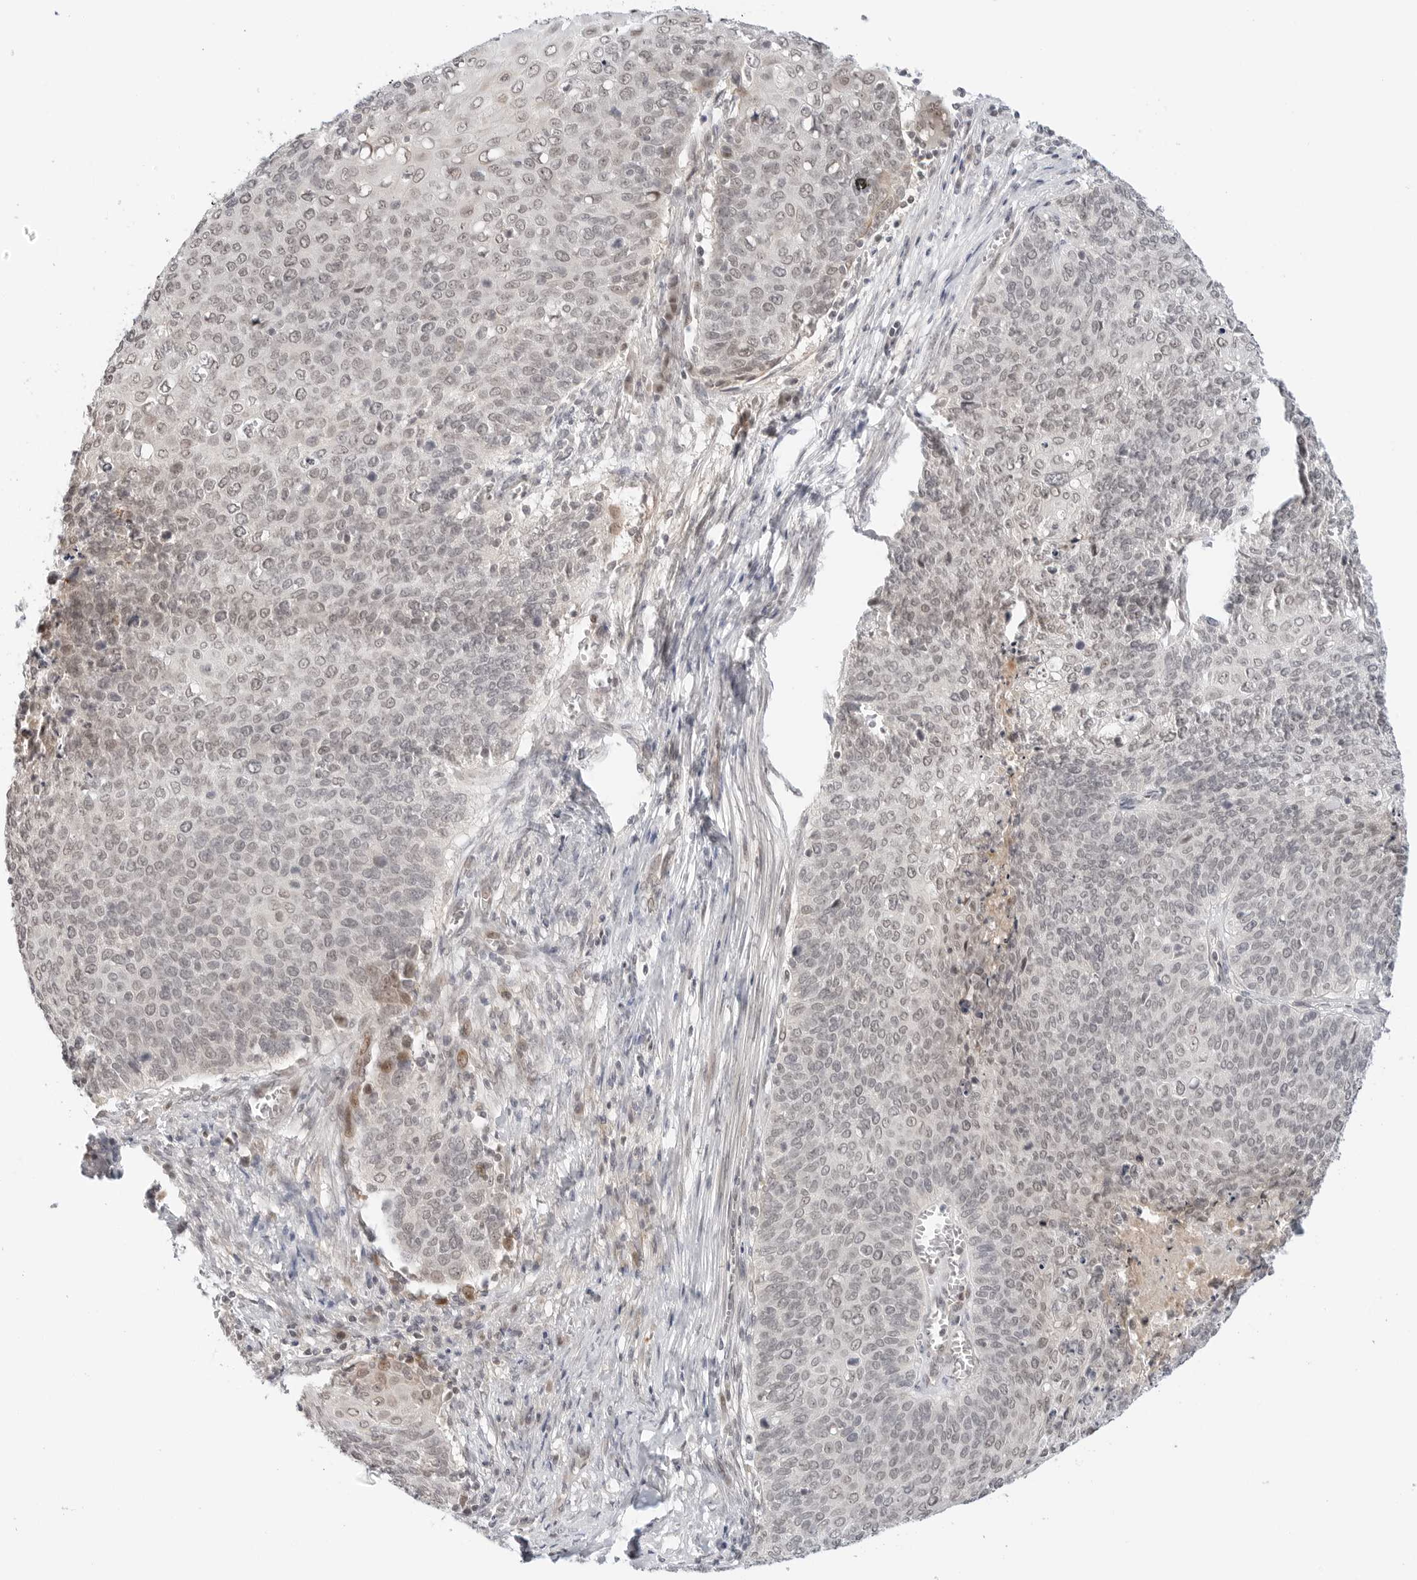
{"staining": {"intensity": "negative", "quantity": "none", "location": "none"}, "tissue": "cervical cancer", "cell_type": "Tumor cells", "image_type": "cancer", "snomed": [{"axis": "morphology", "description": "Squamous cell carcinoma, NOS"}, {"axis": "topography", "description": "Cervix"}], "caption": "Image shows no protein expression in tumor cells of cervical cancer (squamous cell carcinoma) tissue. (IHC, brightfield microscopy, high magnification).", "gene": "TSEN2", "patient": {"sex": "female", "age": 39}}